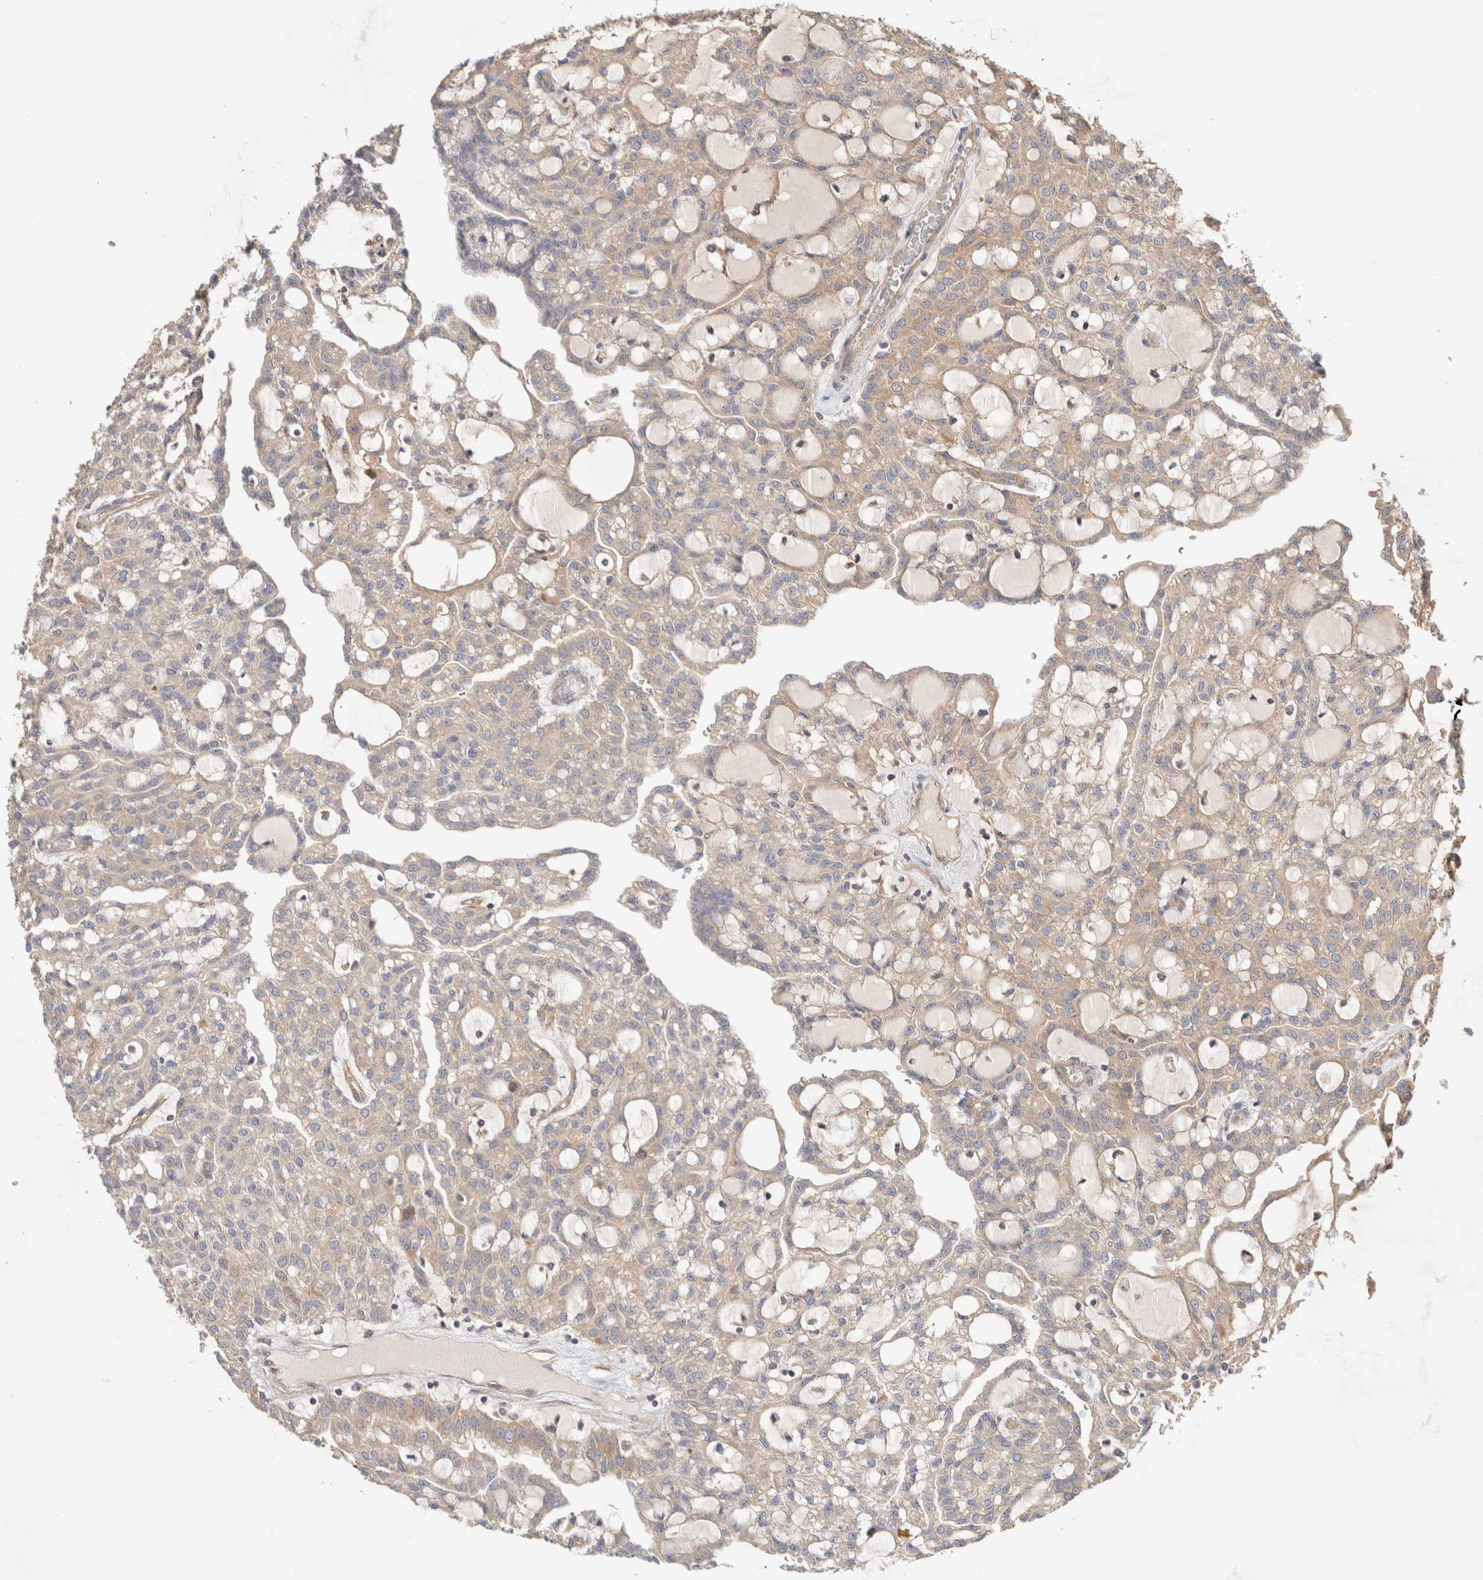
{"staining": {"intensity": "weak", "quantity": "25%-75%", "location": "cytoplasmic/membranous"}, "tissue": "renal cancer", "cell_type": "Tumor cells", "image_type": "cancer", "snomed": [{"axis": "morphology", "description": "Adenocarcinoma, NOS"}, {"axis": "topography", "description": "Kidney"}], "caption": "Adenocarcinoma (renal) stained with DAB (3,3'-diaminobenzidine) immunohistochemistry (IHC) reveals low levels of weak cytoplasmic/membranous positivity in approximately 25%-75% of tumor cells.", "gene": "B3GNTL1", "patient": {"sex": "male", "age": 63}}